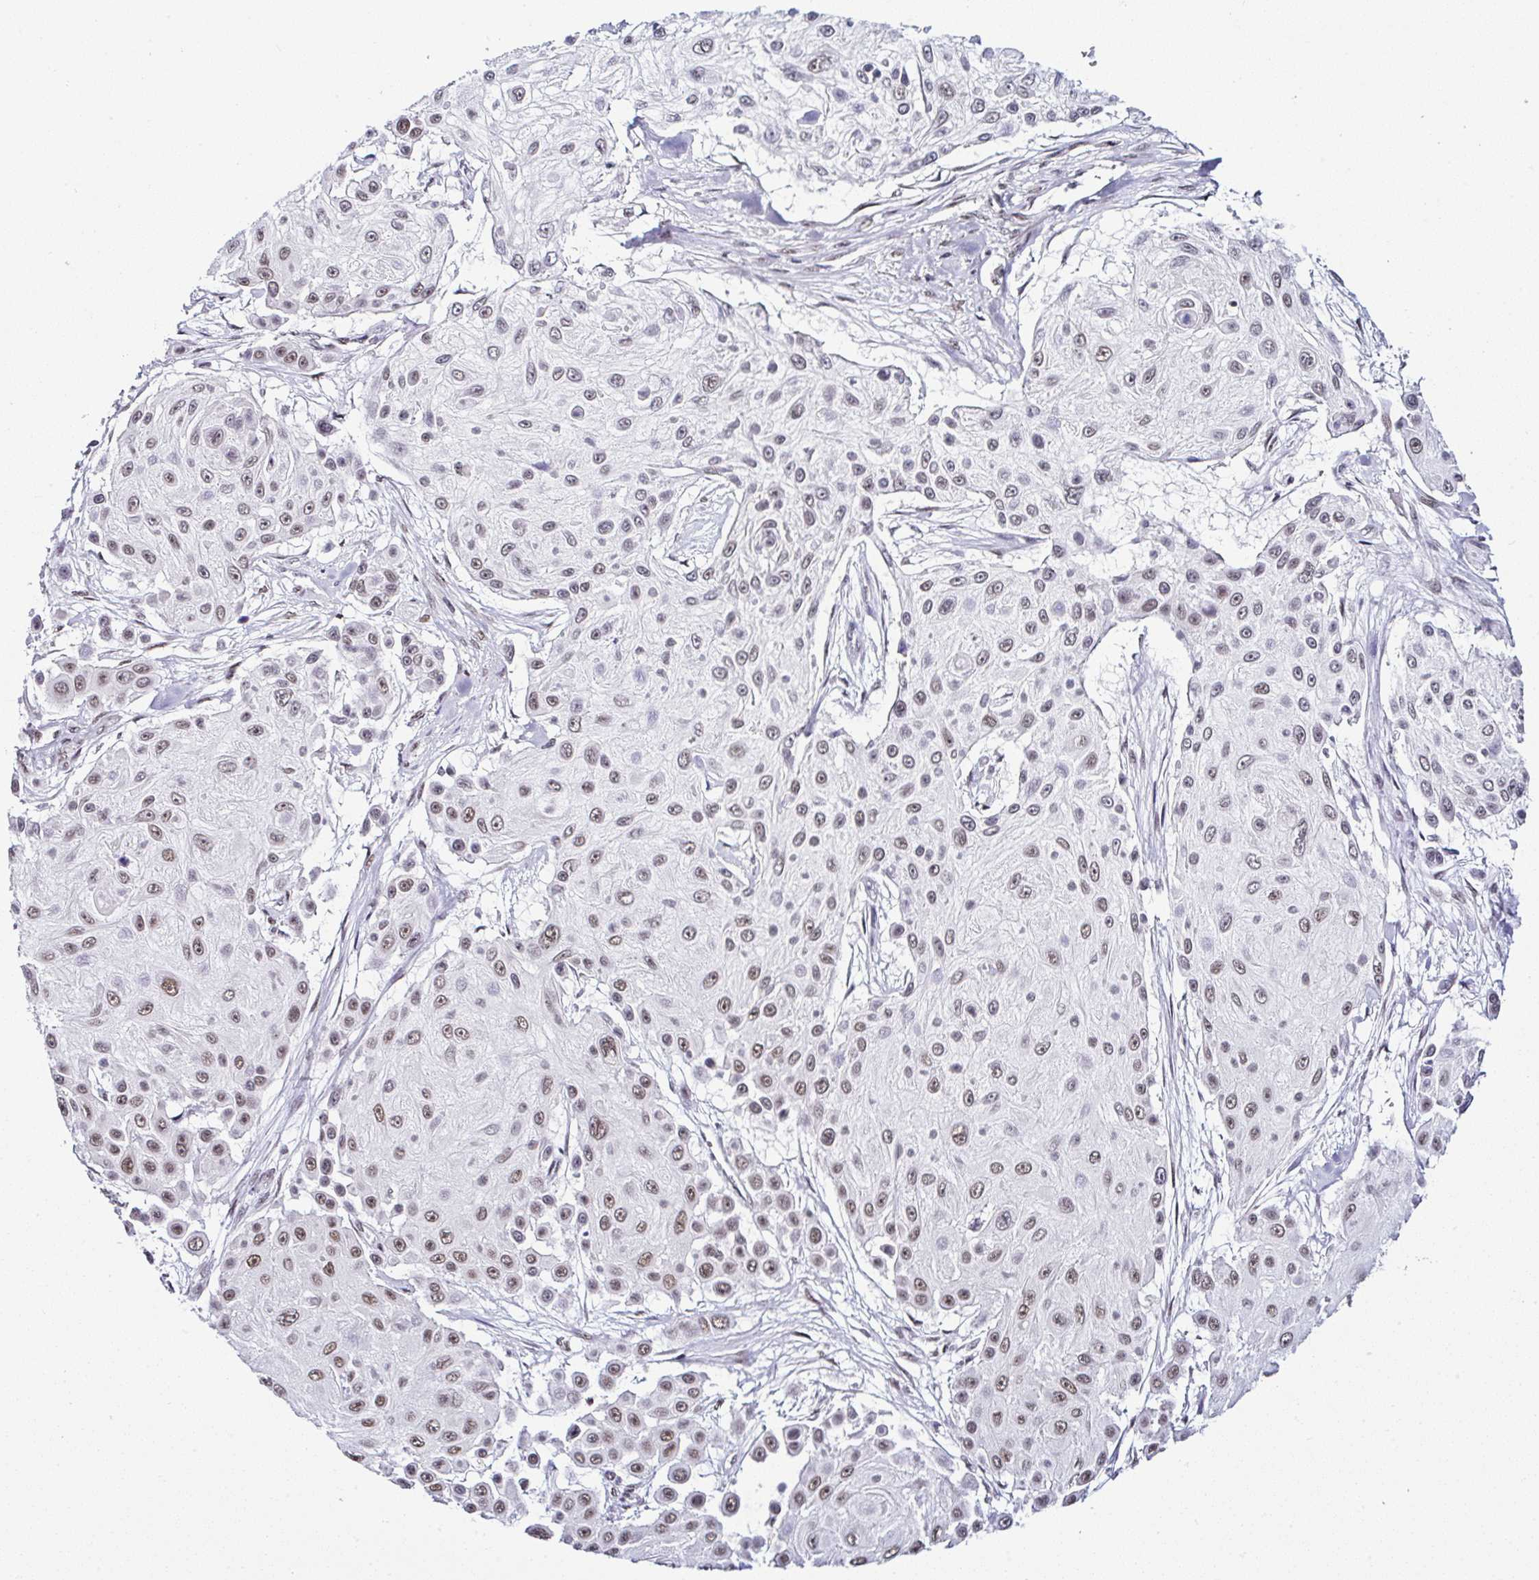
{"staining": {"intensity": "moderate", "quantity": "25%-75%", "location": "nuclear"}, "tissue": "skin cancer", "cell_type": "Tumor cells", "image_type": "cancer", "snomed": [{"axis": "morphology", "description": "Squamous cell carcinoma, NOS"}, {"axis": "topography", "description": "Skin"}], "caption": "Skin cancer (squamous cell carcinoma) was stained to show a protein in brown. There is medium levels of moderate nuclear expression in approximately 25%-75% of tumor cells.", "gene": "DR1", "patient": {"sex": "male", "age": 67}}